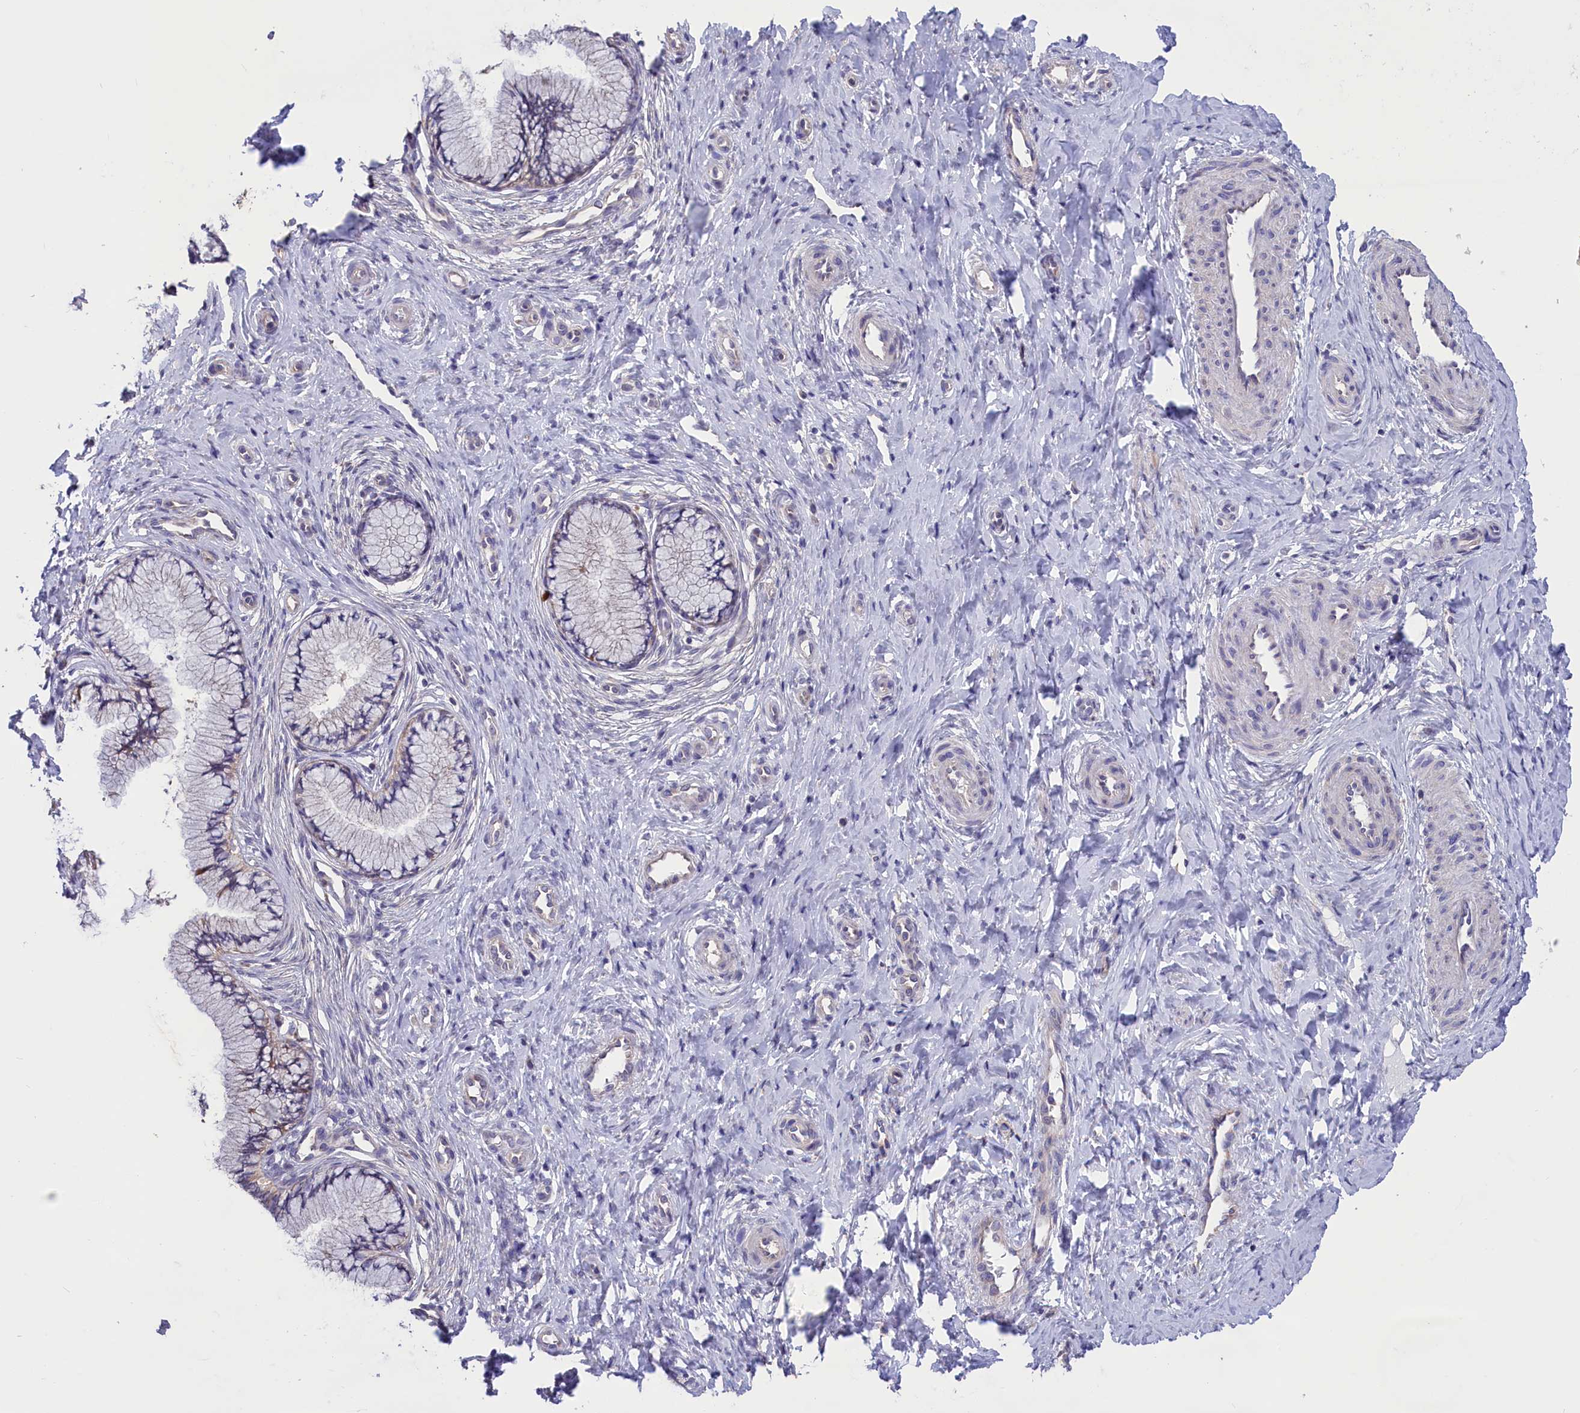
{"staining": {"intensity": "moderate", "quantity": "<25%", "location": "cytoplasmic/membranous"}, "tissue": "cervix", "cell_type": "Glandular cells", "image_type": "normal", "snomed": [{"axis": "morphology", "description": "Normal tissue, NOS"}, {"axis": "topography", "description": "Cervix"}], "caption": "Immunohistochemistry (IHC) (DAB) staining of benign human cervix exhibits moderate cytoplasmic/membranous protein staining in approximately <25% of glandular cells.", "gene": "CYP2U1", "patient": {"sex": "female", "age": 36}}